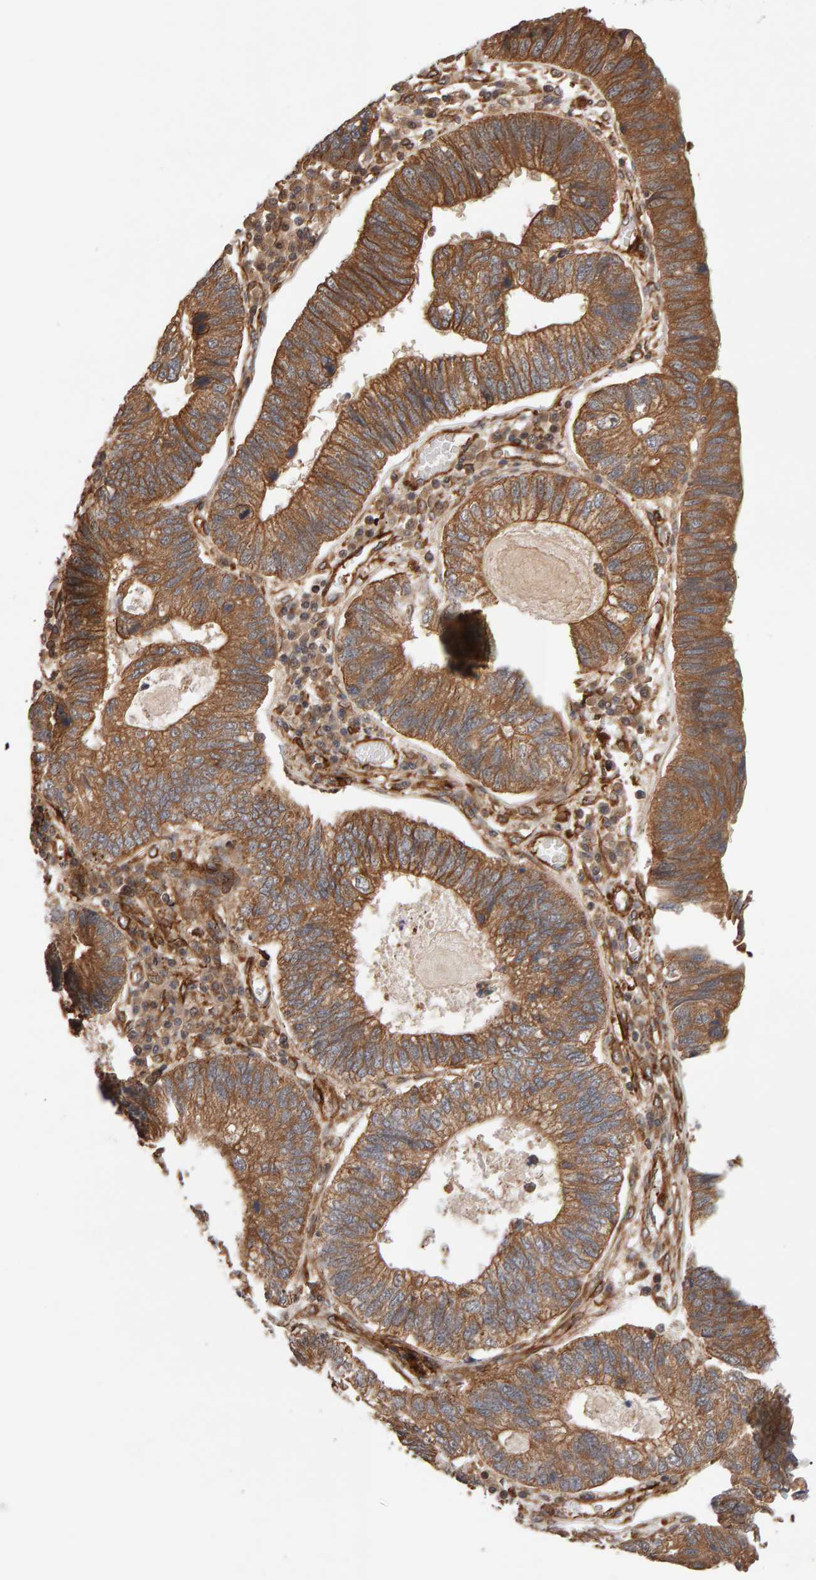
{"staining": {"intensity": "moderate", "quantity": ">75%", "location": "cytoplasmic/membranous"}, "tissue": "stomach cancer", "cell_type": "Tumor cells", "image_type": "cancer", "snomed": [{"axis": "morphology", "description": "Adenocarcinoma, NOS"}, {"axis": "topography", "description": "Stomach"}], "caption": "A brown stain labels moderate cytoplasmic/membranous positivity of a protein in human stomach cancer (adenocarcinoma) tumor cells. The protein is stained brown, and the nuclei are stained in blue (DAB (3,3'-diaminobenzidine) IHC with brightfield microscopy, high magnification).", "gene": "SYNRG", "patient": {"sex": "male", "age": 59}}